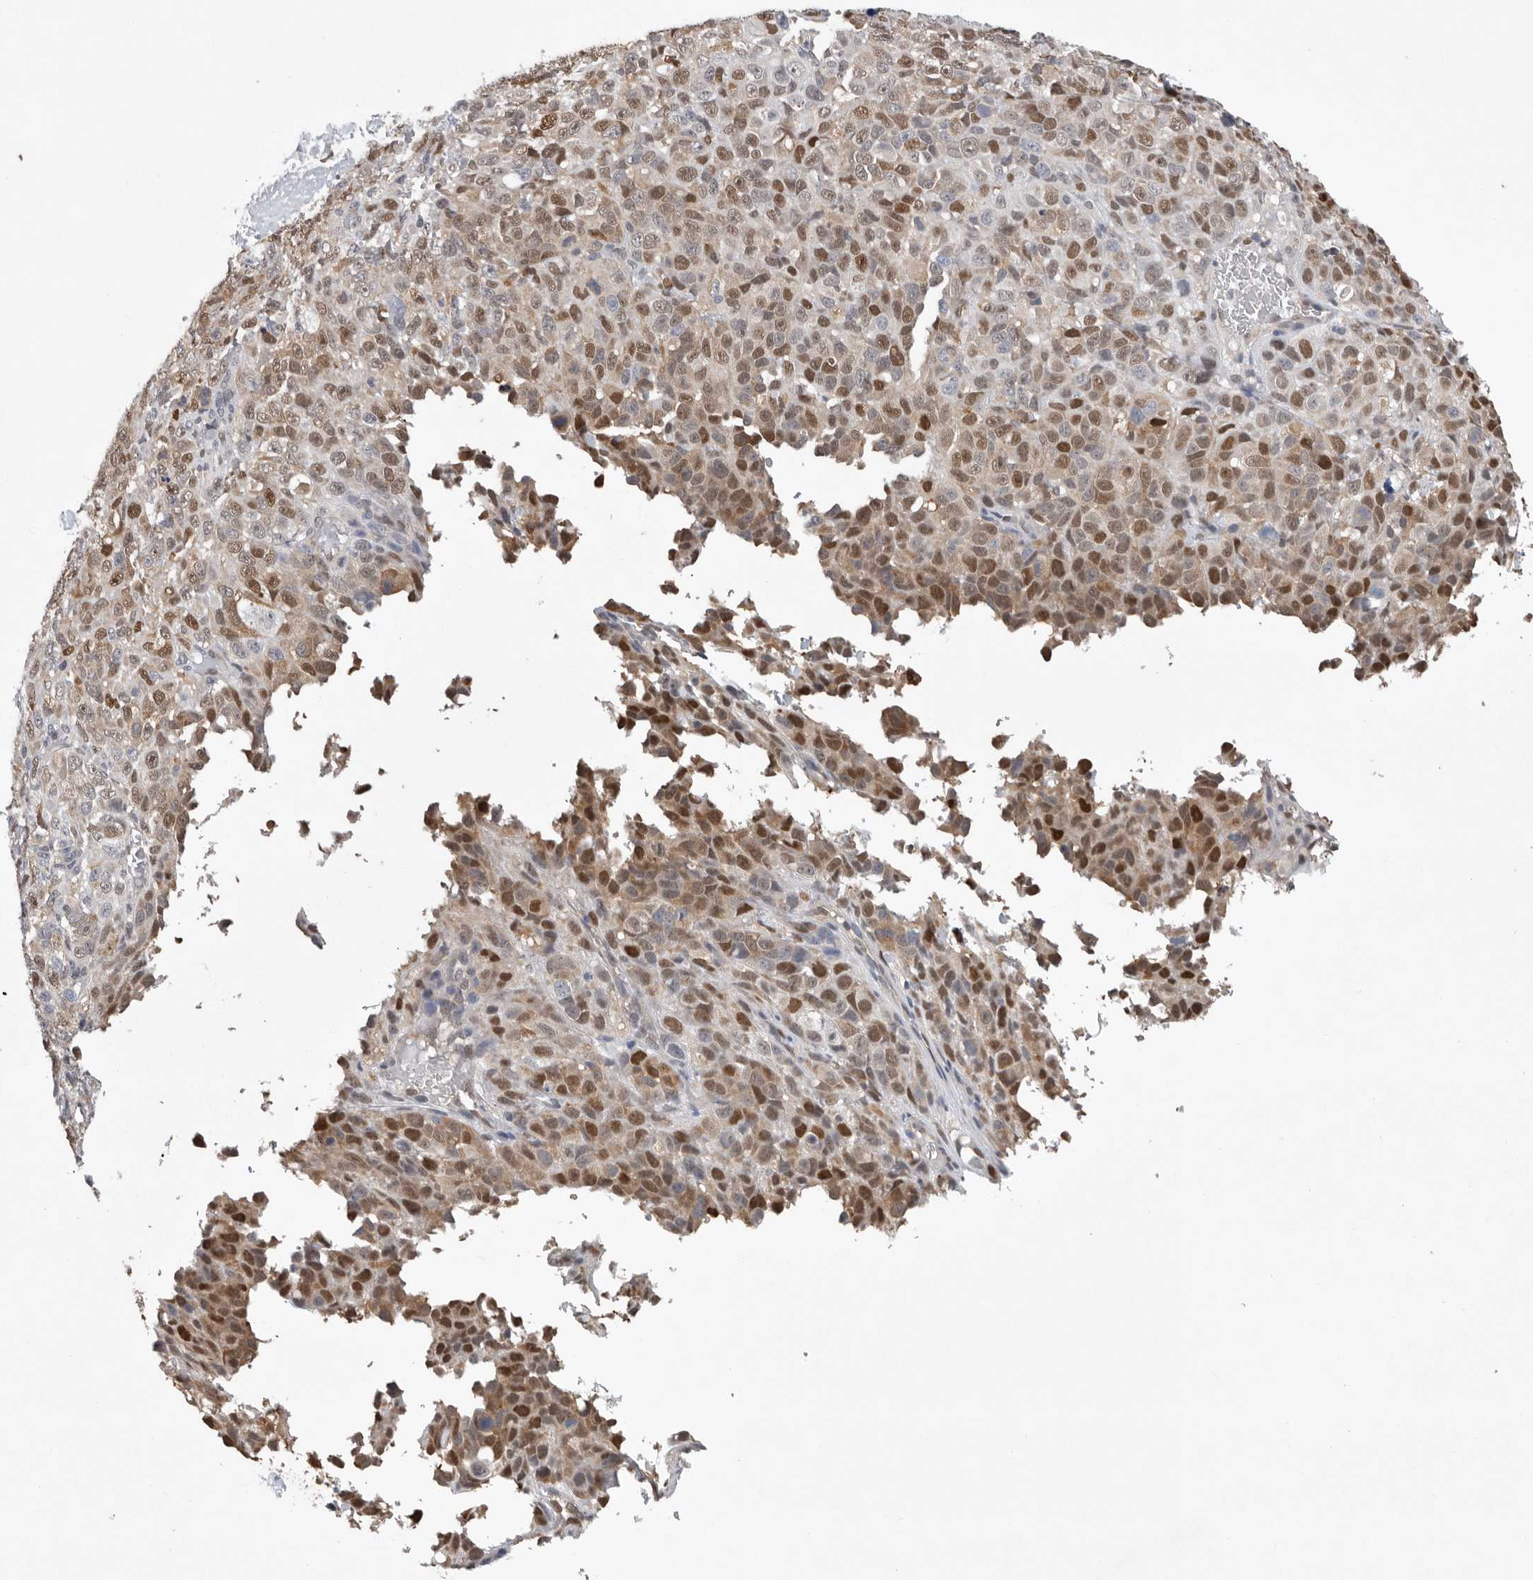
{"staining": {"intensity": "moderate", "quantity": ">75%", "location": "nuclear"}, "tissue": "melanoma", "cell_type": "Tumor cells", "image_type": "cancer", "snomed": [{"axis": "morphology", "description": "Malignant melanoma, Metastatic site"}, {"axis": "topography", "description": "Skin"}], "caption": "The immunohistochemical stain labels moderate nuclear staining in tumor cells of malignant melanoma (metastatic site) tissue.", "gene": "PDCD4", "patient": {"sex": "female", "age": 72}}